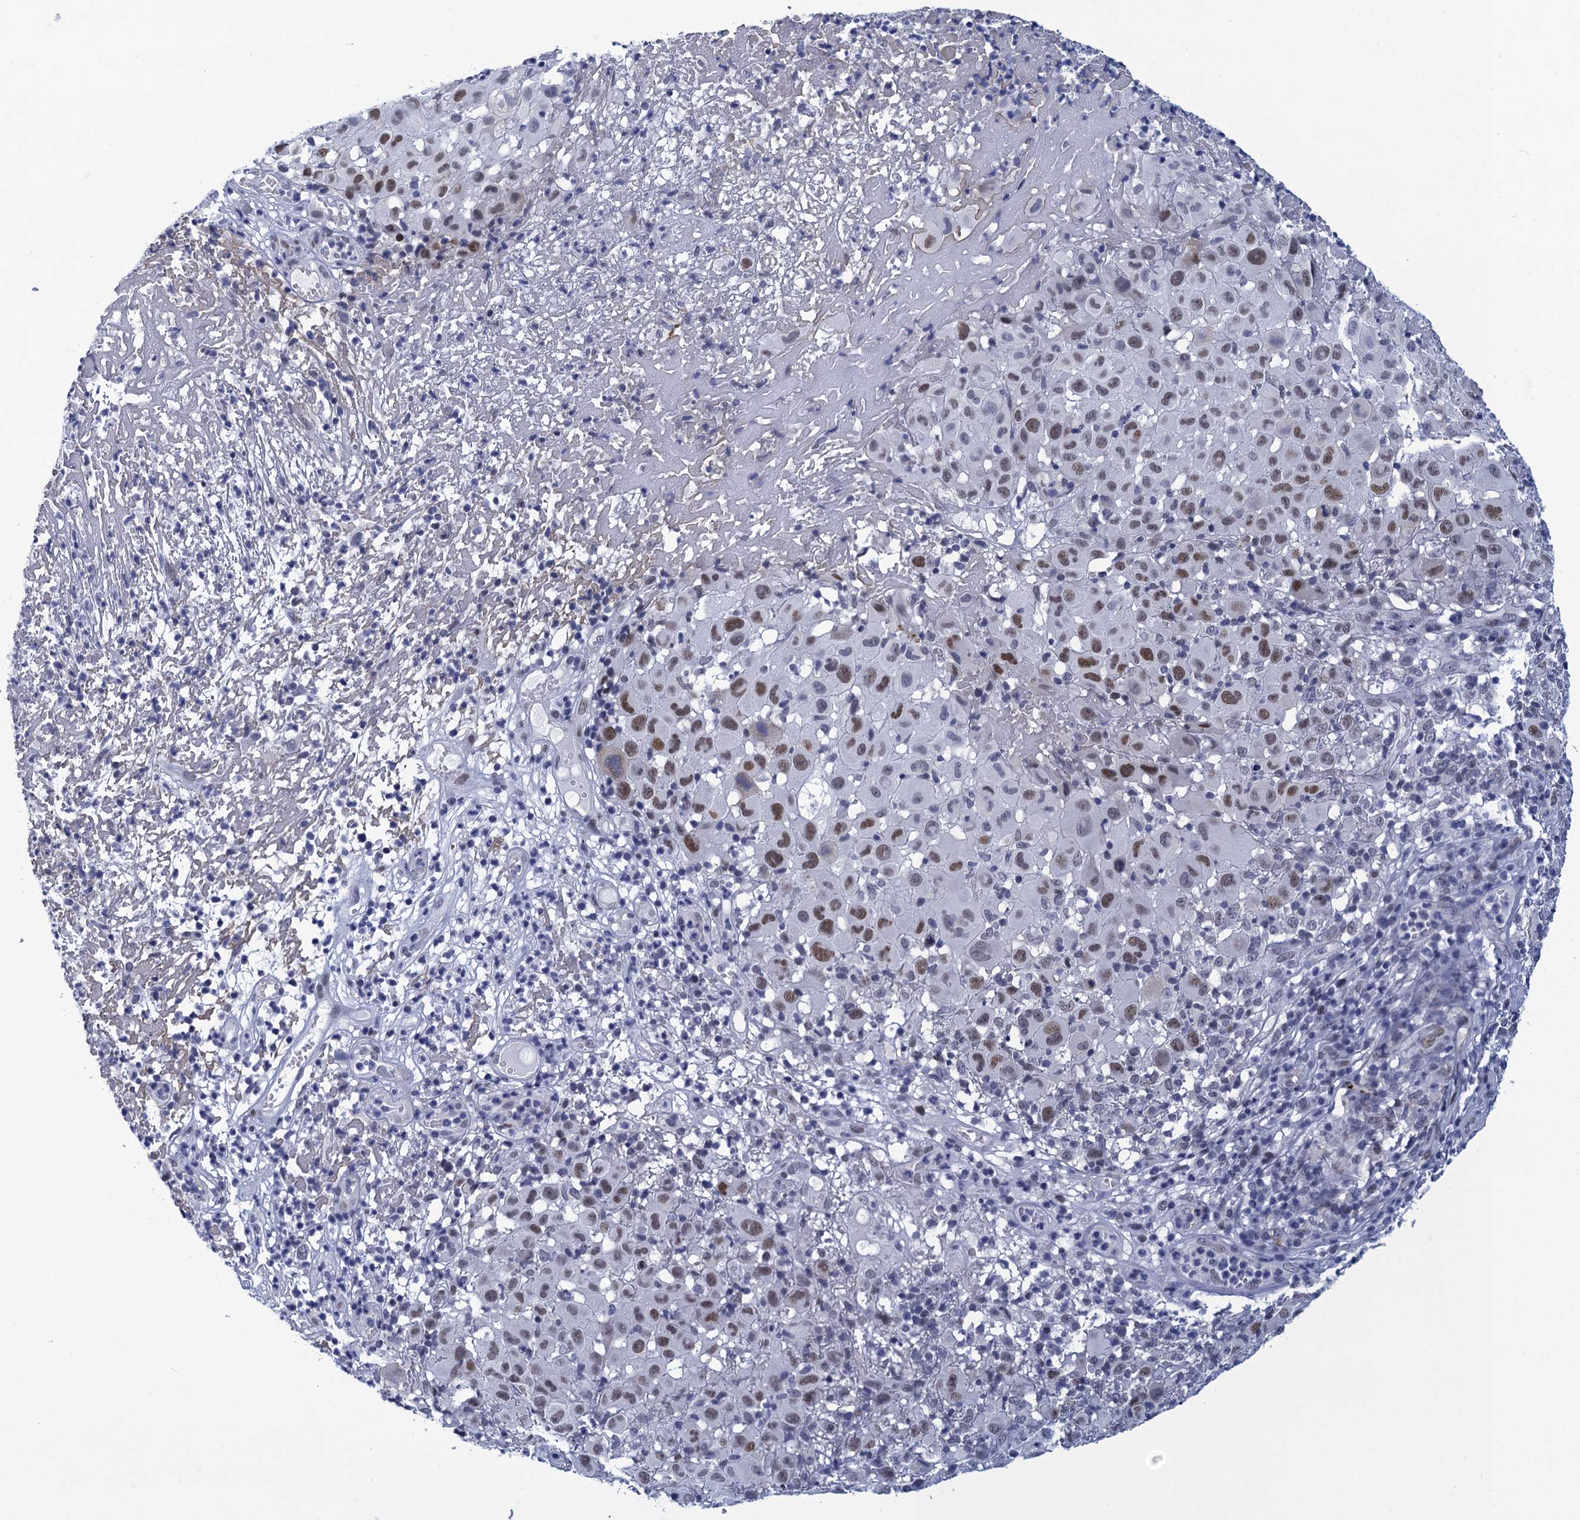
{"staining": {"intensity": "moderate", "quantity": "25%-75%", "location": "nuclear"}, "tissue": "melanoma", "cell_type": "Tumor cells", "image_type": "cancer", "snomed": [{"axis": "morphology", "description": "Malignant melanoma, NOS"}, {"axis": "topography", "description": "Skin"}], "caption": "Immunohistochemical staining of human melanoma displays moderate nuclear protein expression in approximately 25%-75% of tumor cells. (Brightfield microscopy of DAB IHC at high magnification).", "gene": "GINS3", "patient": {"sex": "male", "age": 73}}